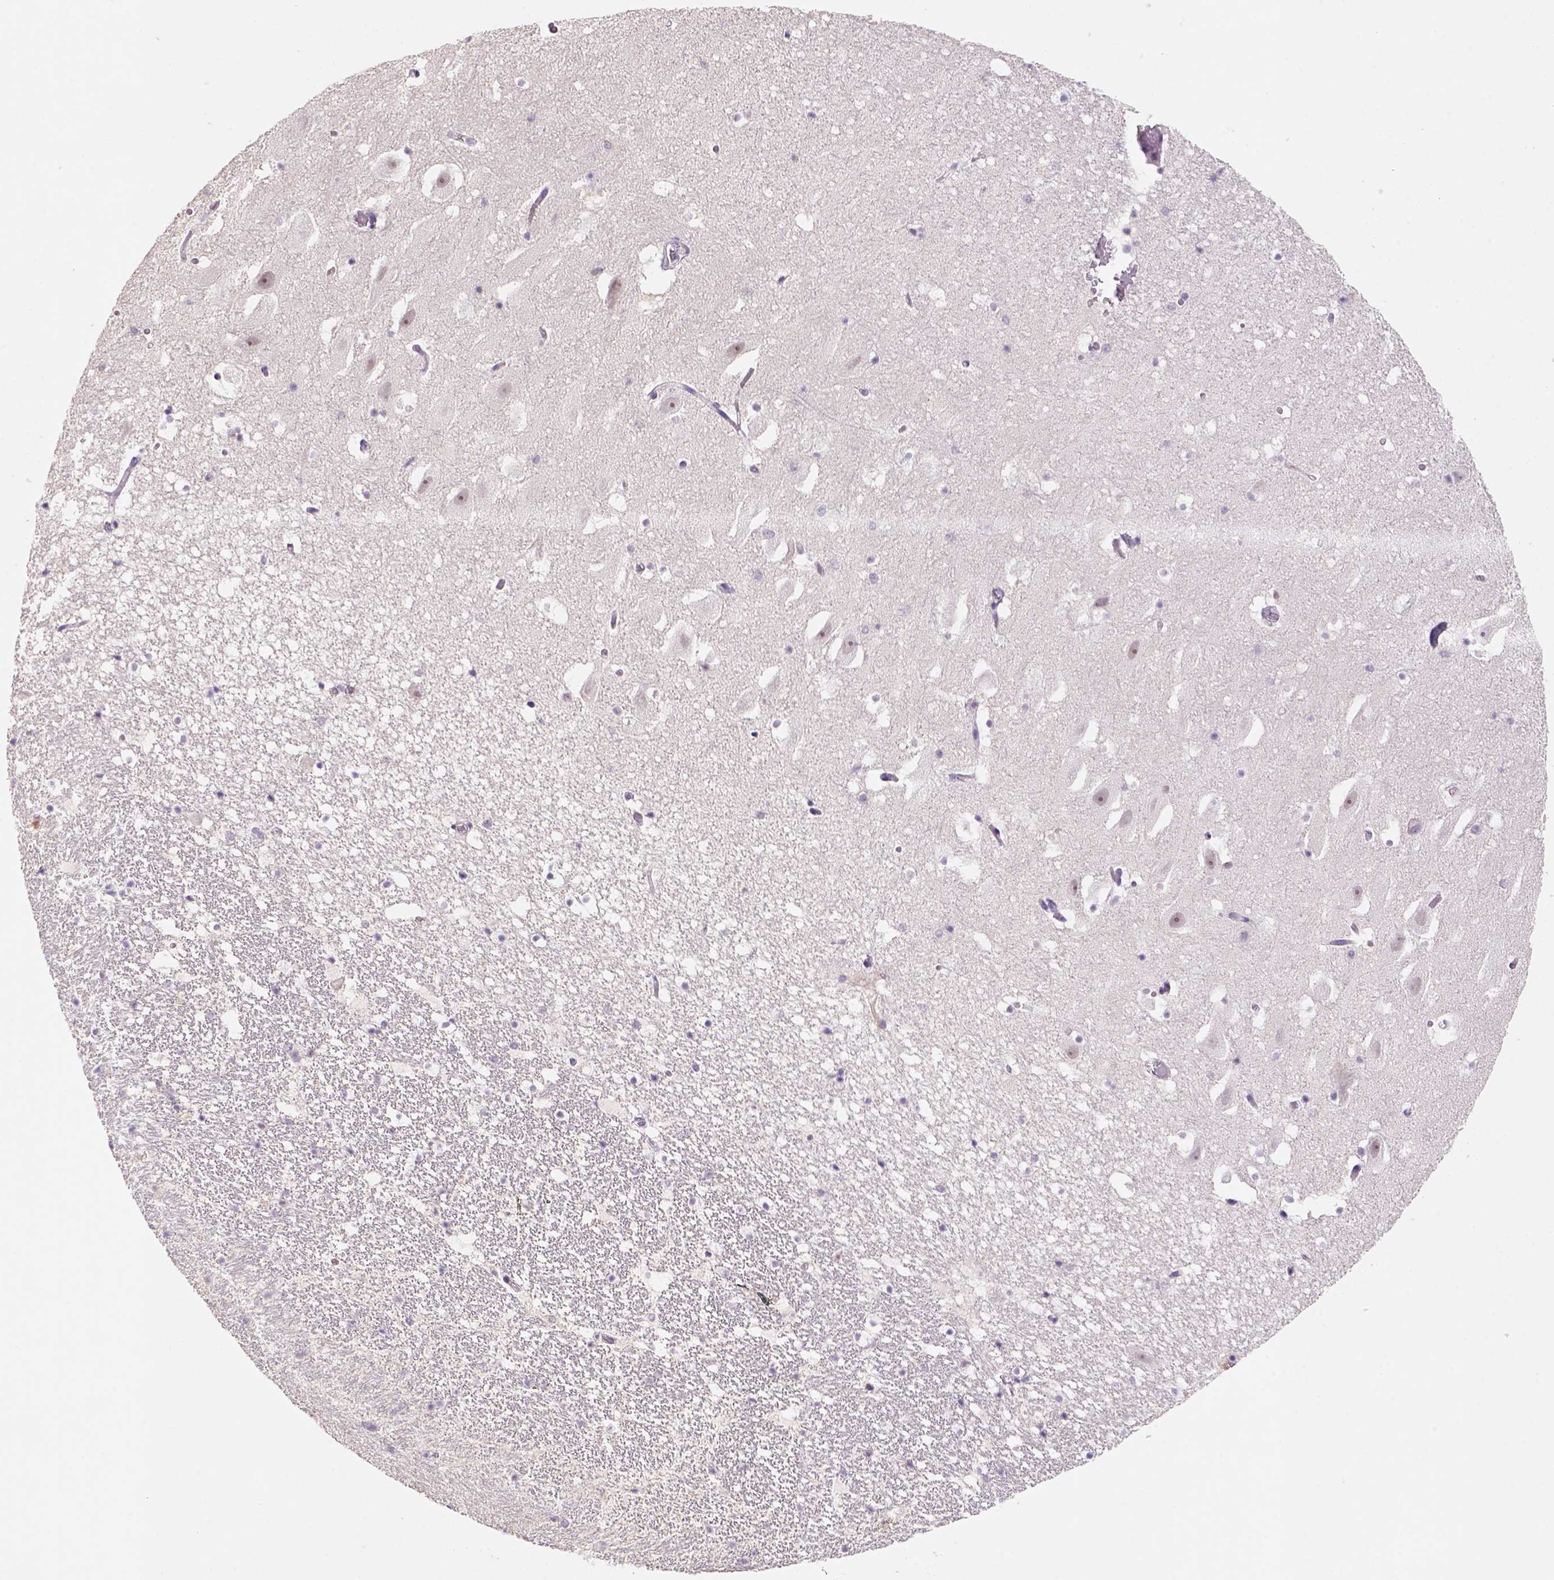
{"staining": {"intensity": "weak", "quantity": "<25%", "location": "nuclear"}, "tissue": "hippocampus", "cell_type": "Glial cells", "image_type": "normal", "snomed": [{"axis": "morphology", "description": "Normal tissue, NOS"}, {"axis": "topography", "description": "Hippocampus"}], "caption": "High power microscopy micrograph of an immunohistochemistry histopathology image of normal hippocampus, revealing no significant expression in glial cells.", "gene": "SCML4", "patient": {"sex": "male", "age": 26}}